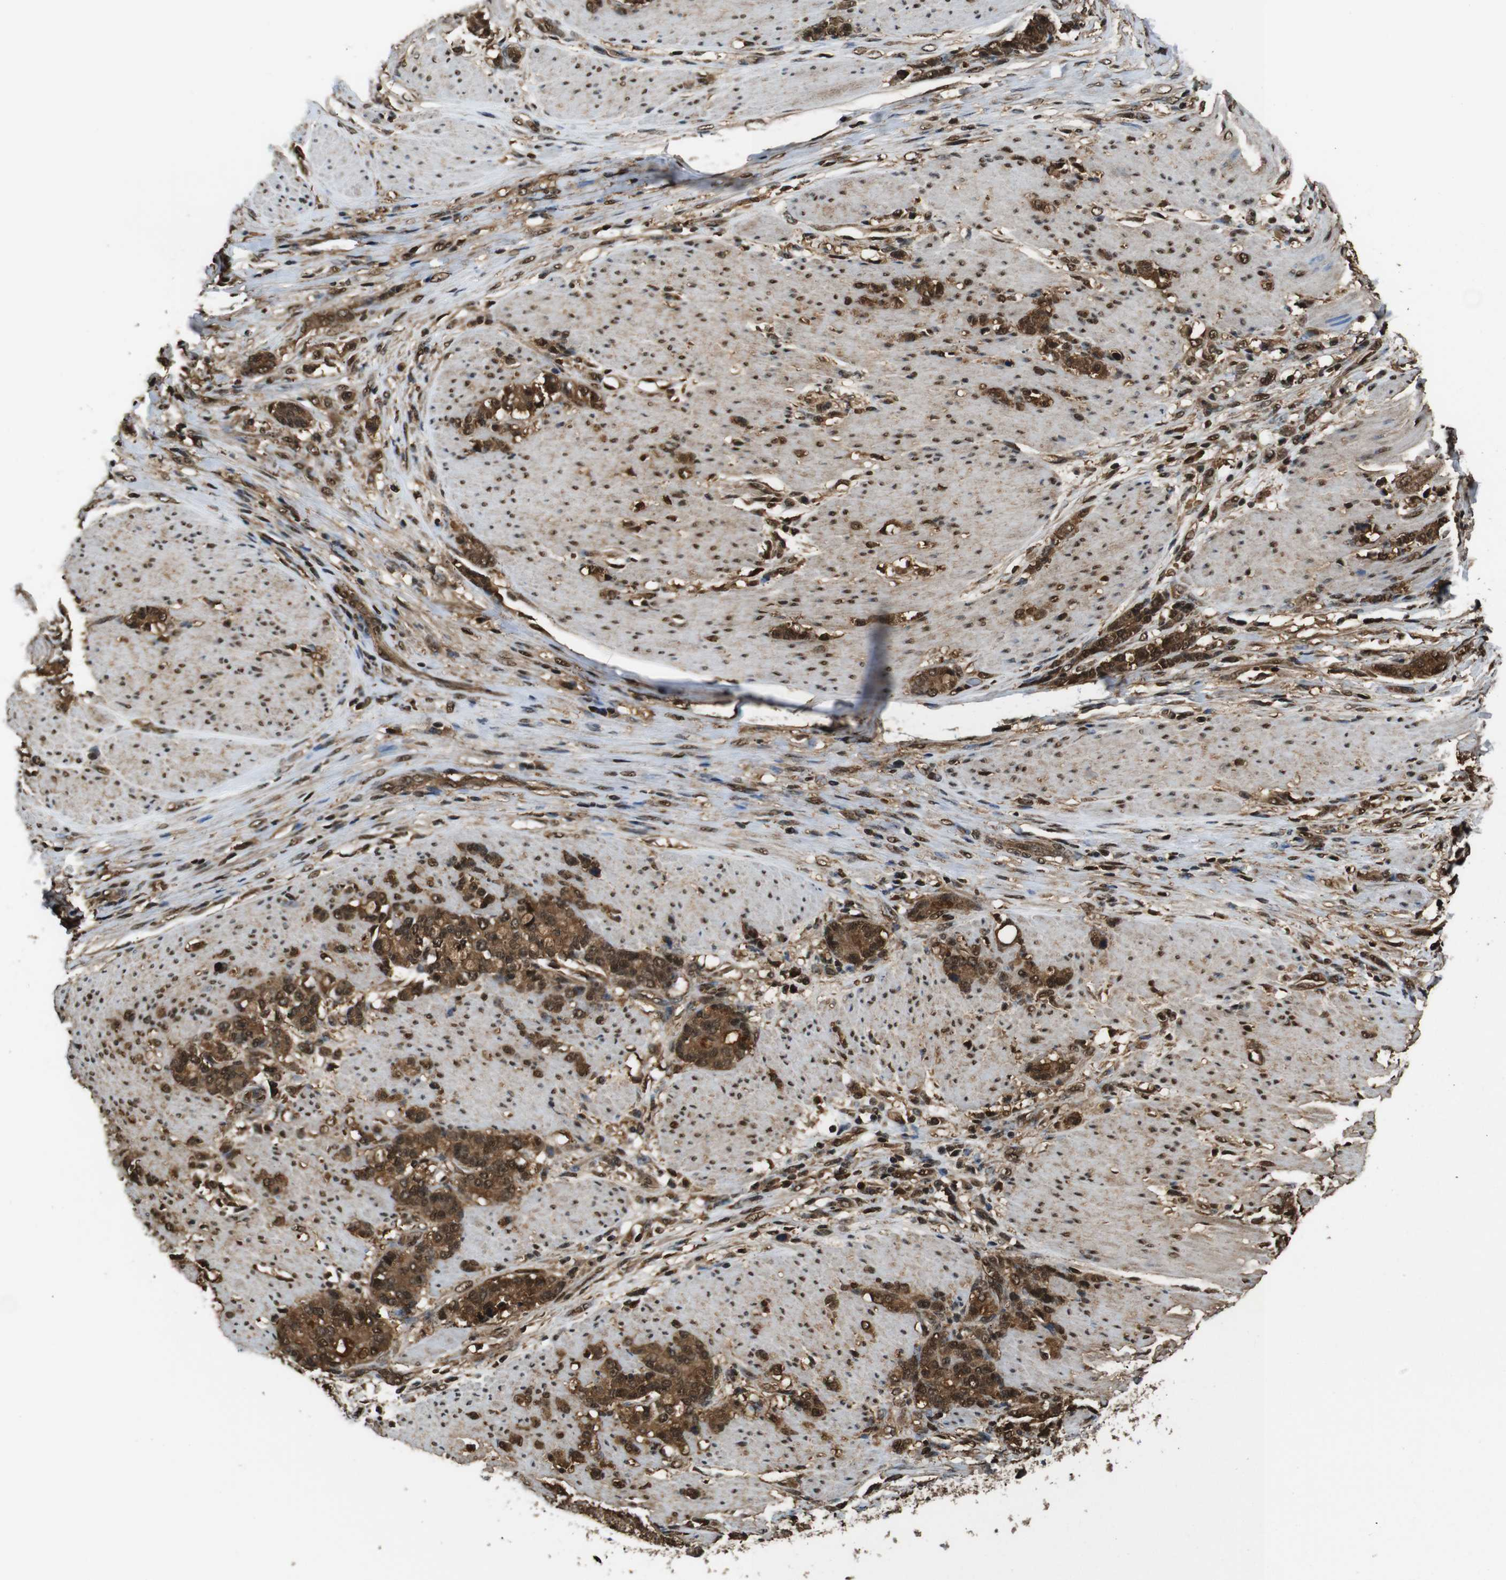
{"staining": {"intensity": "strong", "quantity": ">75%", "location": "cytoplasmic/membranous,nuclear"}, "tissue": "stomach cancer", "cell_type": "Tumor cells", "image_type": "cancer", "snomed": [{"axis": "morphology", "description": "Adenocarcinoma, NOS"}, {"axis": "topography", "description": "Stomach, lower"}], "caption": "Strong cytoplasmic/membranous and nuclear protein expression is seen in about >75% of tumor cells in stomach cancer.", "gene": "VCP", "patient": {"sex": "male", "age": 88}}